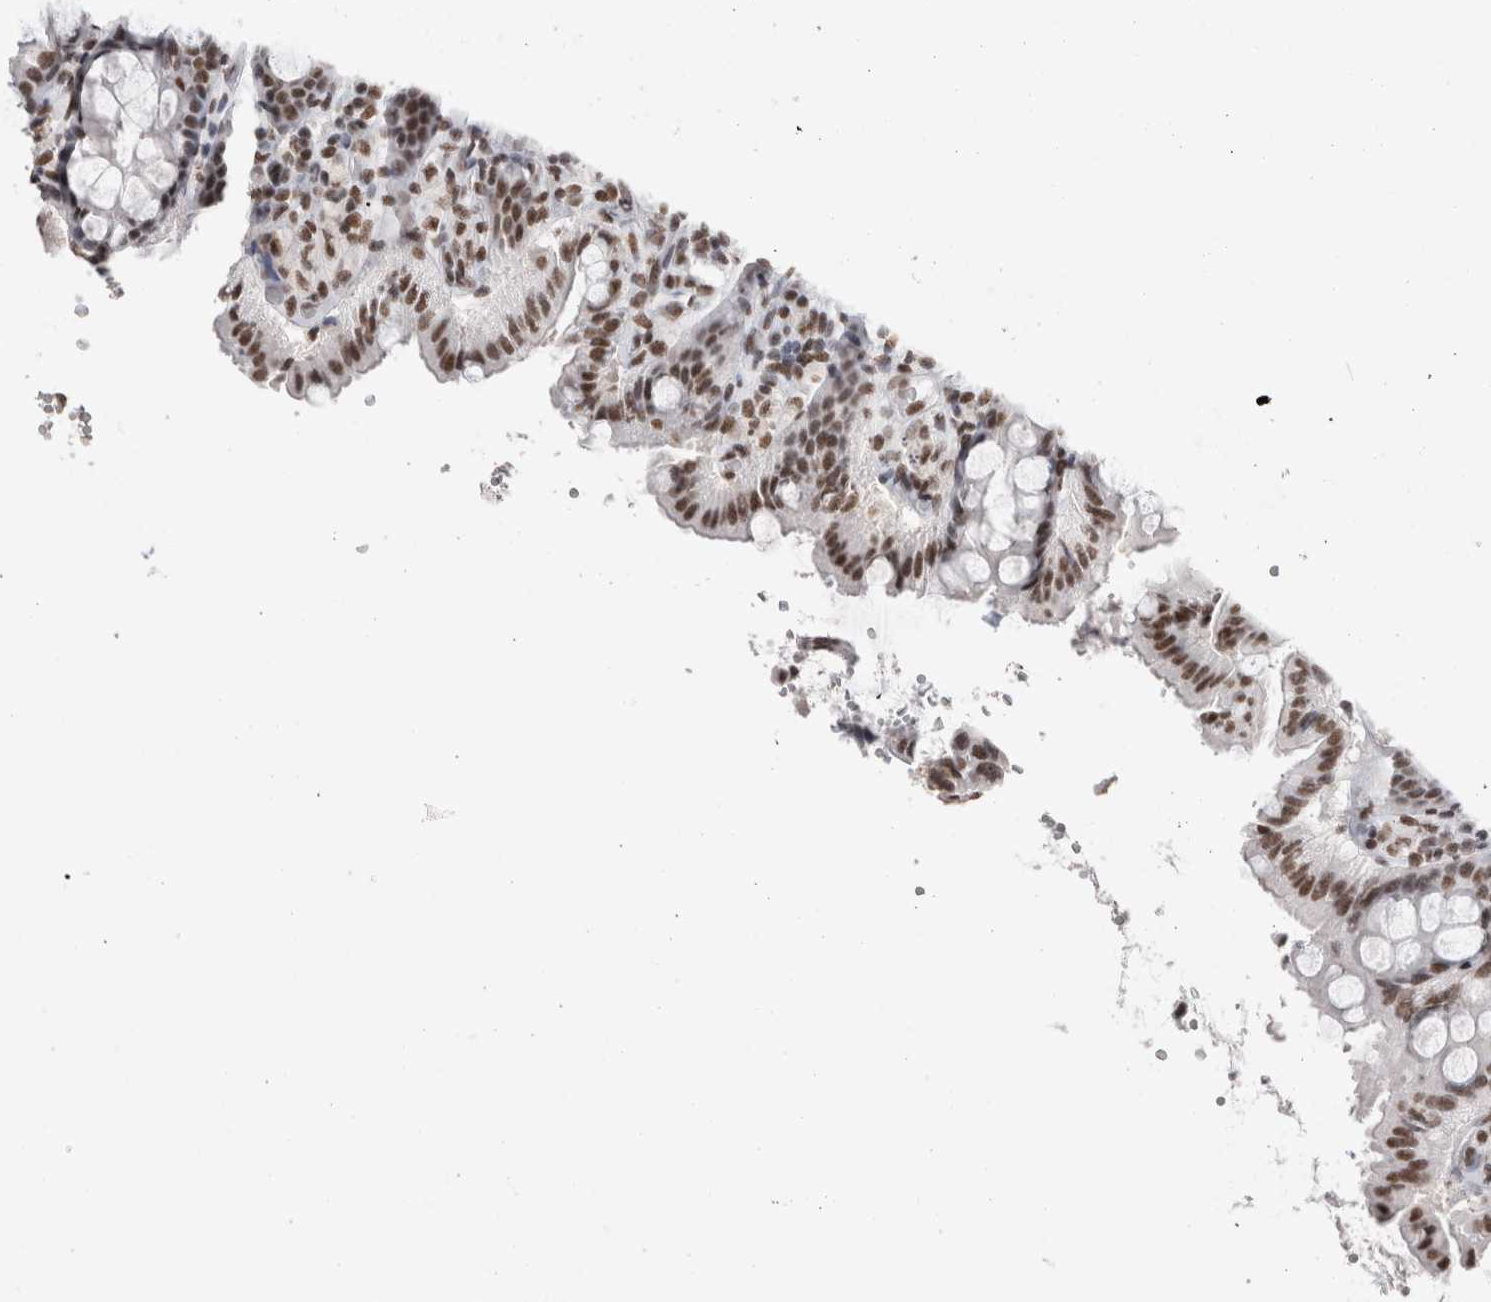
{"staining": {"intensity": "moderate", "quantity": ">75%", "location": "nuclear"}, "tissue": "colon", "cell_type": "Endothelial cells", "image_type": "normal", "snomed": [{"axis": "morphology", "description": "Normal tissue, NOS"}, {"axis": "topography", "description": "Colon"}, {"axis": "topography", "description": "Peripheral nerve tissue"}], "caption": "Immunohistochemical staining of benign human colon displays >75% levels of moderate nuclear protein staining in approximately >75% of endothelial cells. Nuclei are stained in blue.", "gene": "SMC1A", "patient": {"sex": "female", "age": 61}}